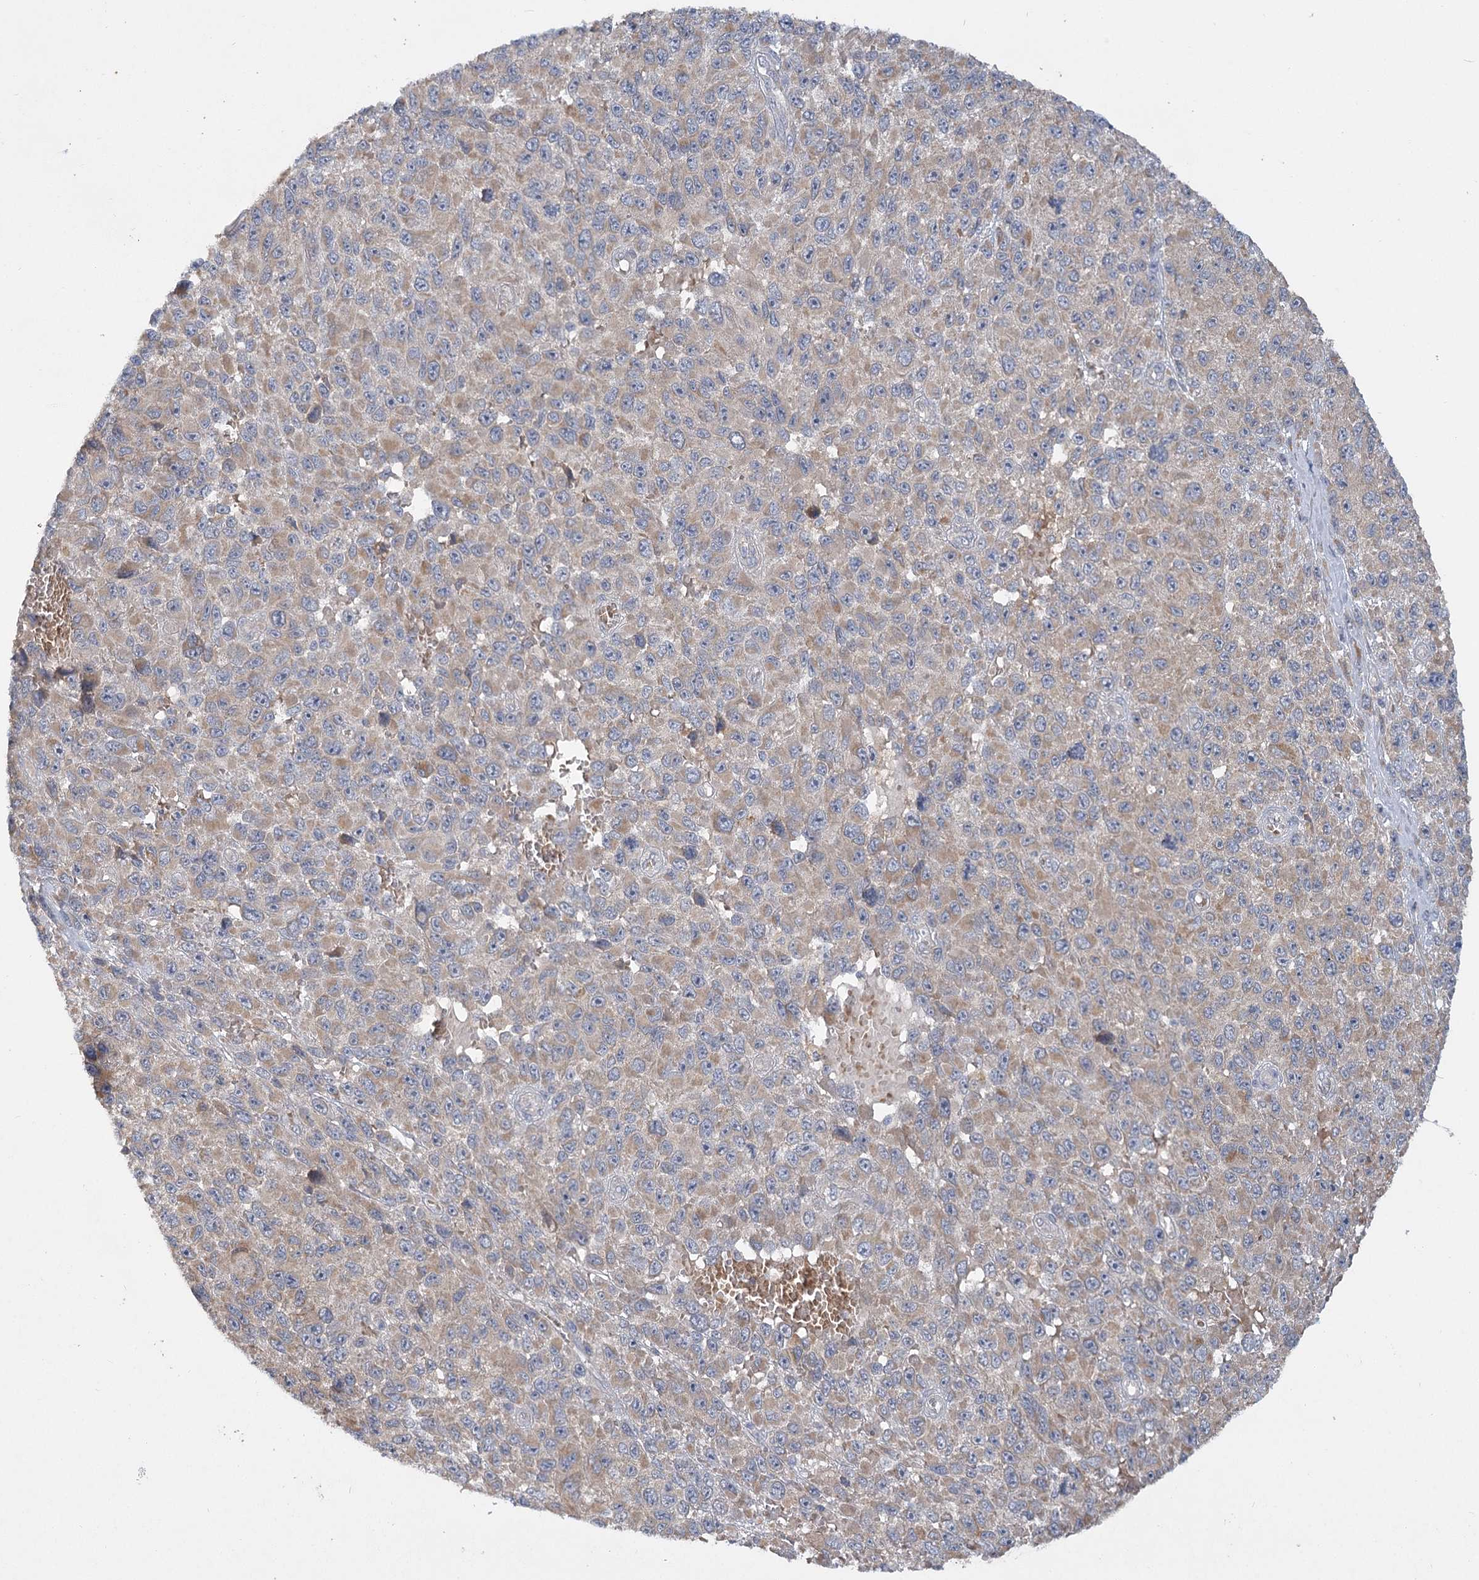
{"staining": {"intensity": "weak", "quantity": "25%-75%", "location": "cytoplasmic/membranous"}, "tissue": "melanoma", "cell_type": "Tumor cells", "image_type": "cancer", "snomed": [{"axis": "morphology", "description": "Malignant melanoma, NOS"}, {"axis": "topography", "description": "Skin"}], "caption": "Melanoma stained with a protein marker demonstrates weak staining in tumor cells.", "gene": "PYROXD2", "patient": {"sex": "female", "age": 96}}